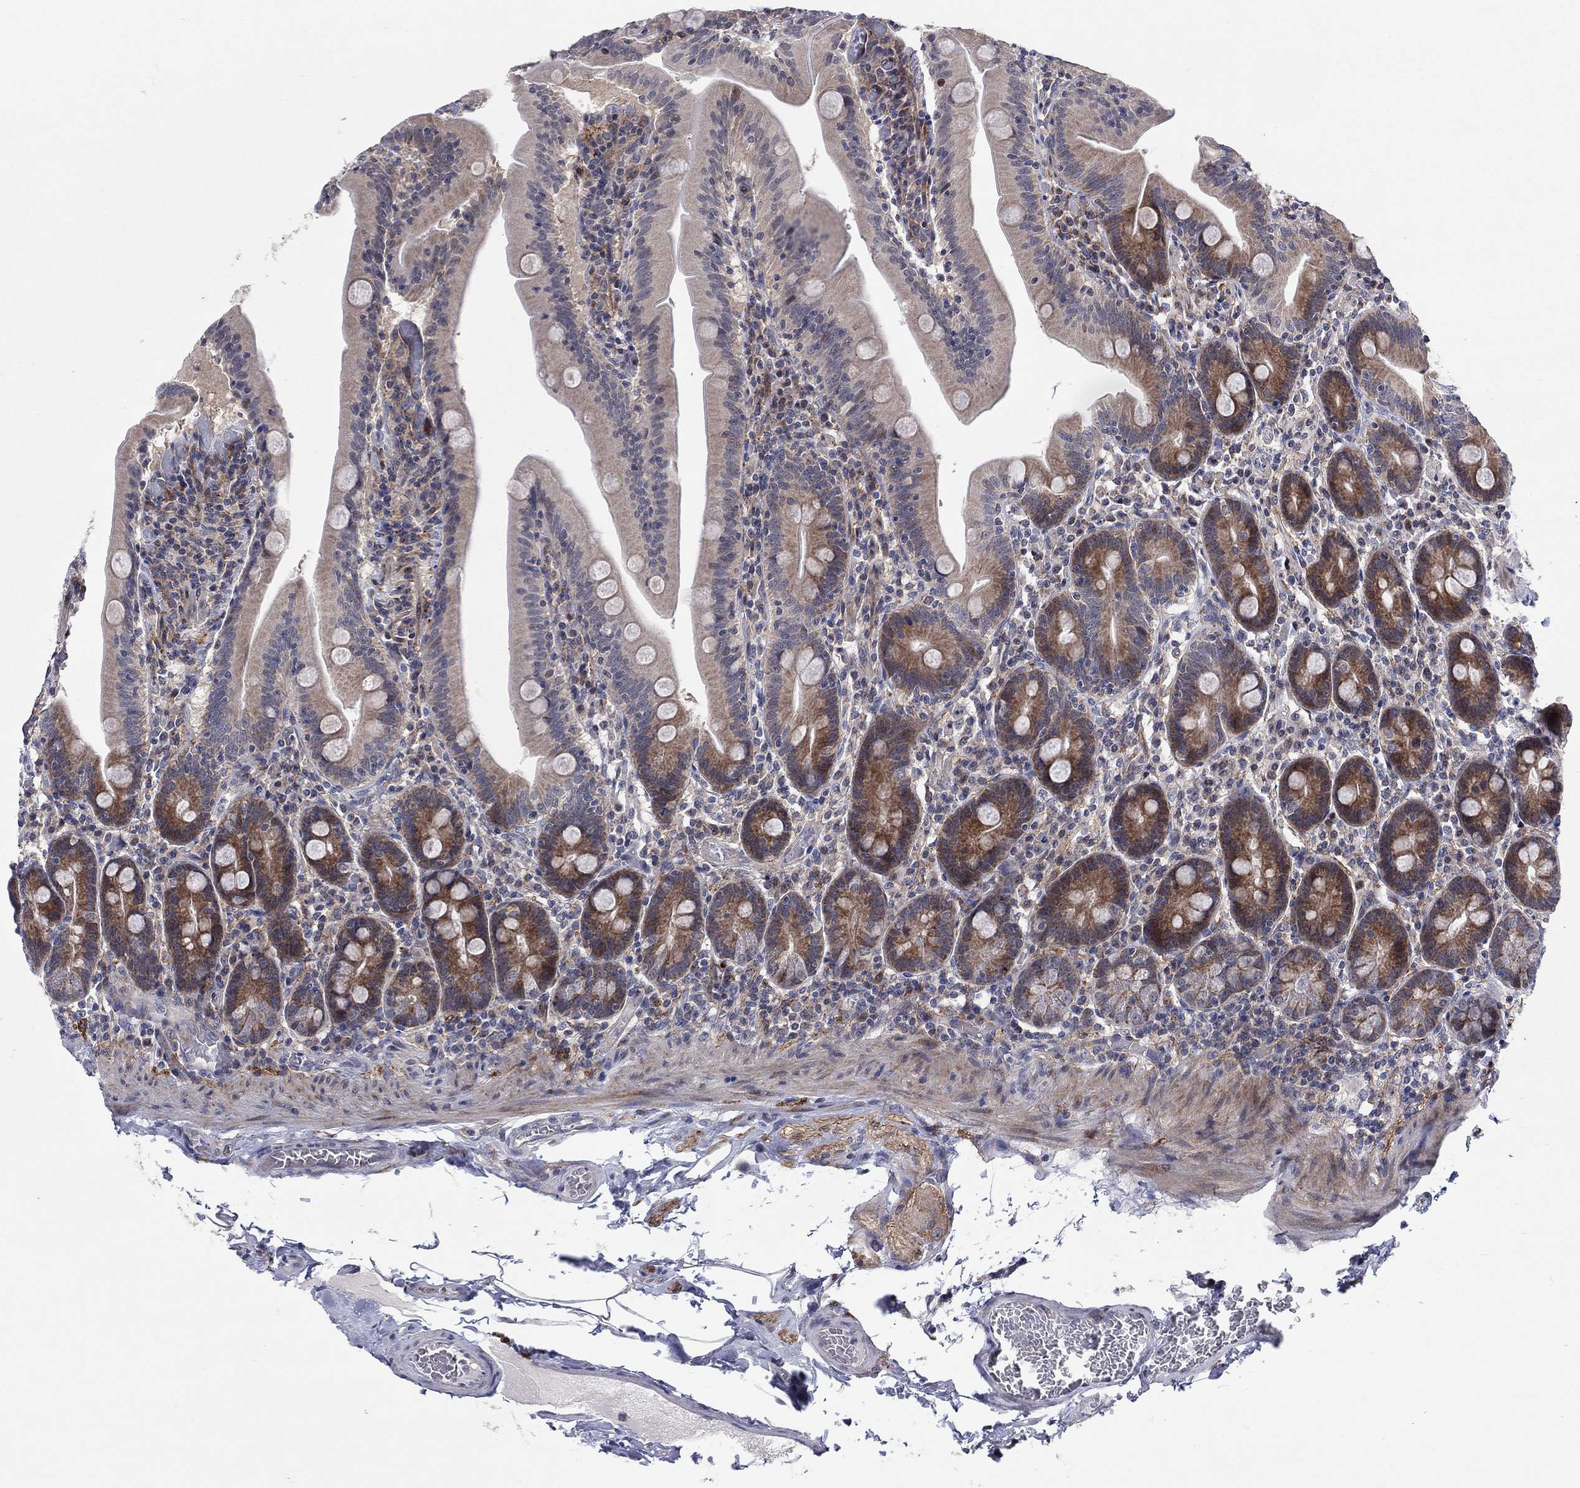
{"staining": {"intensity": "strong", "quantity": ">75%", "location": "cytoplasmic/membranous"}, "tissue": "small intestine", "cell_type": "Glandular cells", "image_type": "normal", "snomed": [{"axis": "morphology", "description": "Normal tissue, NOS"}, {"axis": "topography", "description": "Small intestine"}], "caption": "About >75% of glandular cells in unremarkable human small intestine show strong cytoplasmic/membranous protein positivity as visualized by brown immunohistochemical staining.", "gene": "SLC35F2", "patient": {"sex": "male", "age": 37}}